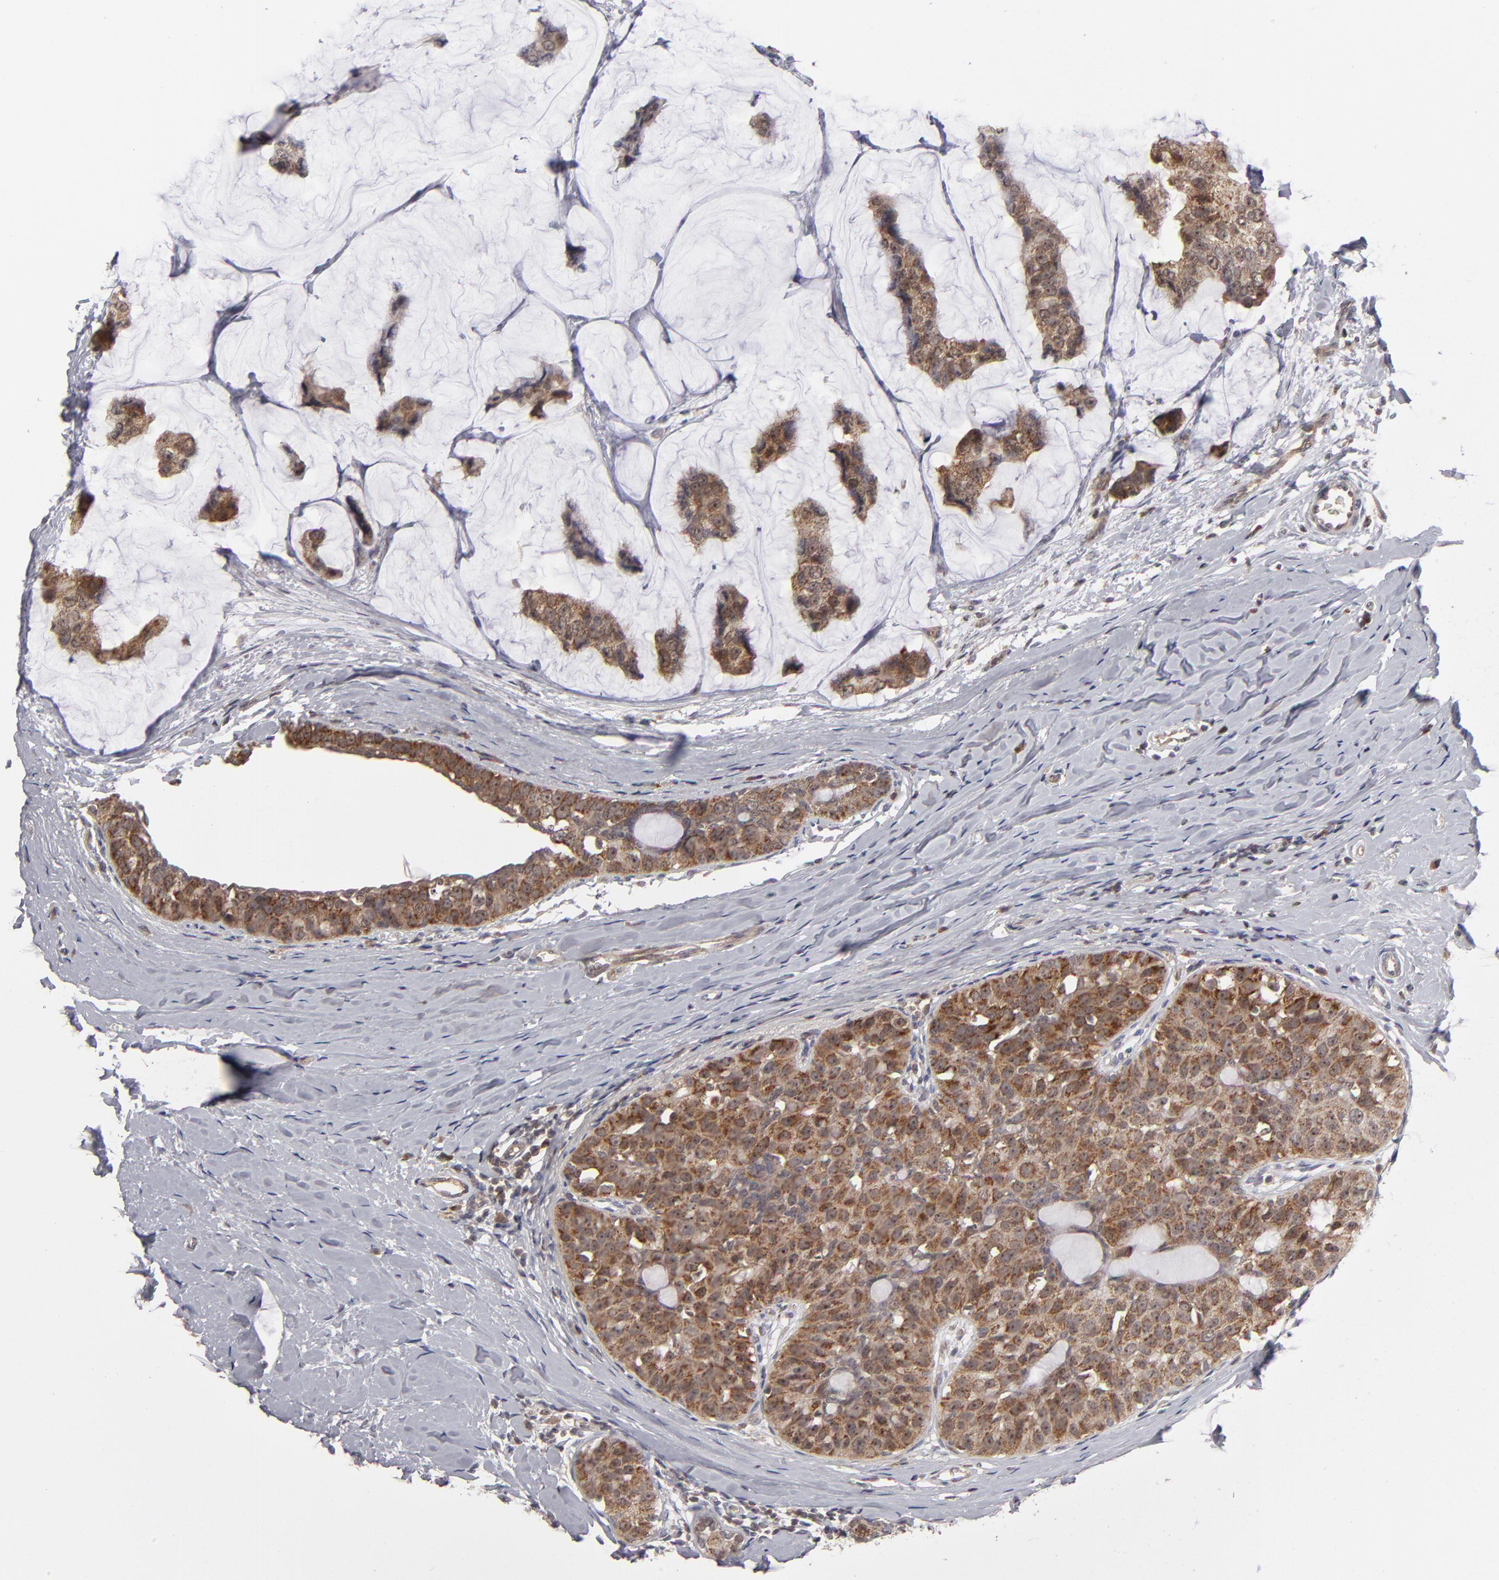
{"staining": {"intensity": "moderate", "quantity": ">75%", "location": "cytoplasmic/membranous"}, "tissue": "breast cancer", "cell_type": "Tumor cells", "image_type": "cancer", "snomed": [{"axis": "morphology", "description": "Normal tissue, NOS"}, {"axis": "morphology", "description": "Duct carcinoma"}, {"axis": "topography", "description": "Breast"}], "caption": "Immunohistochemistry image of breast cancer stained for a protein (brown), which exhibits medium levels of moderate cytoplasmic/membranous expression in approximately >75% of tumor cells.", "gene": "GLCCI1", "patient": {"sex": "female", "age": 50}}